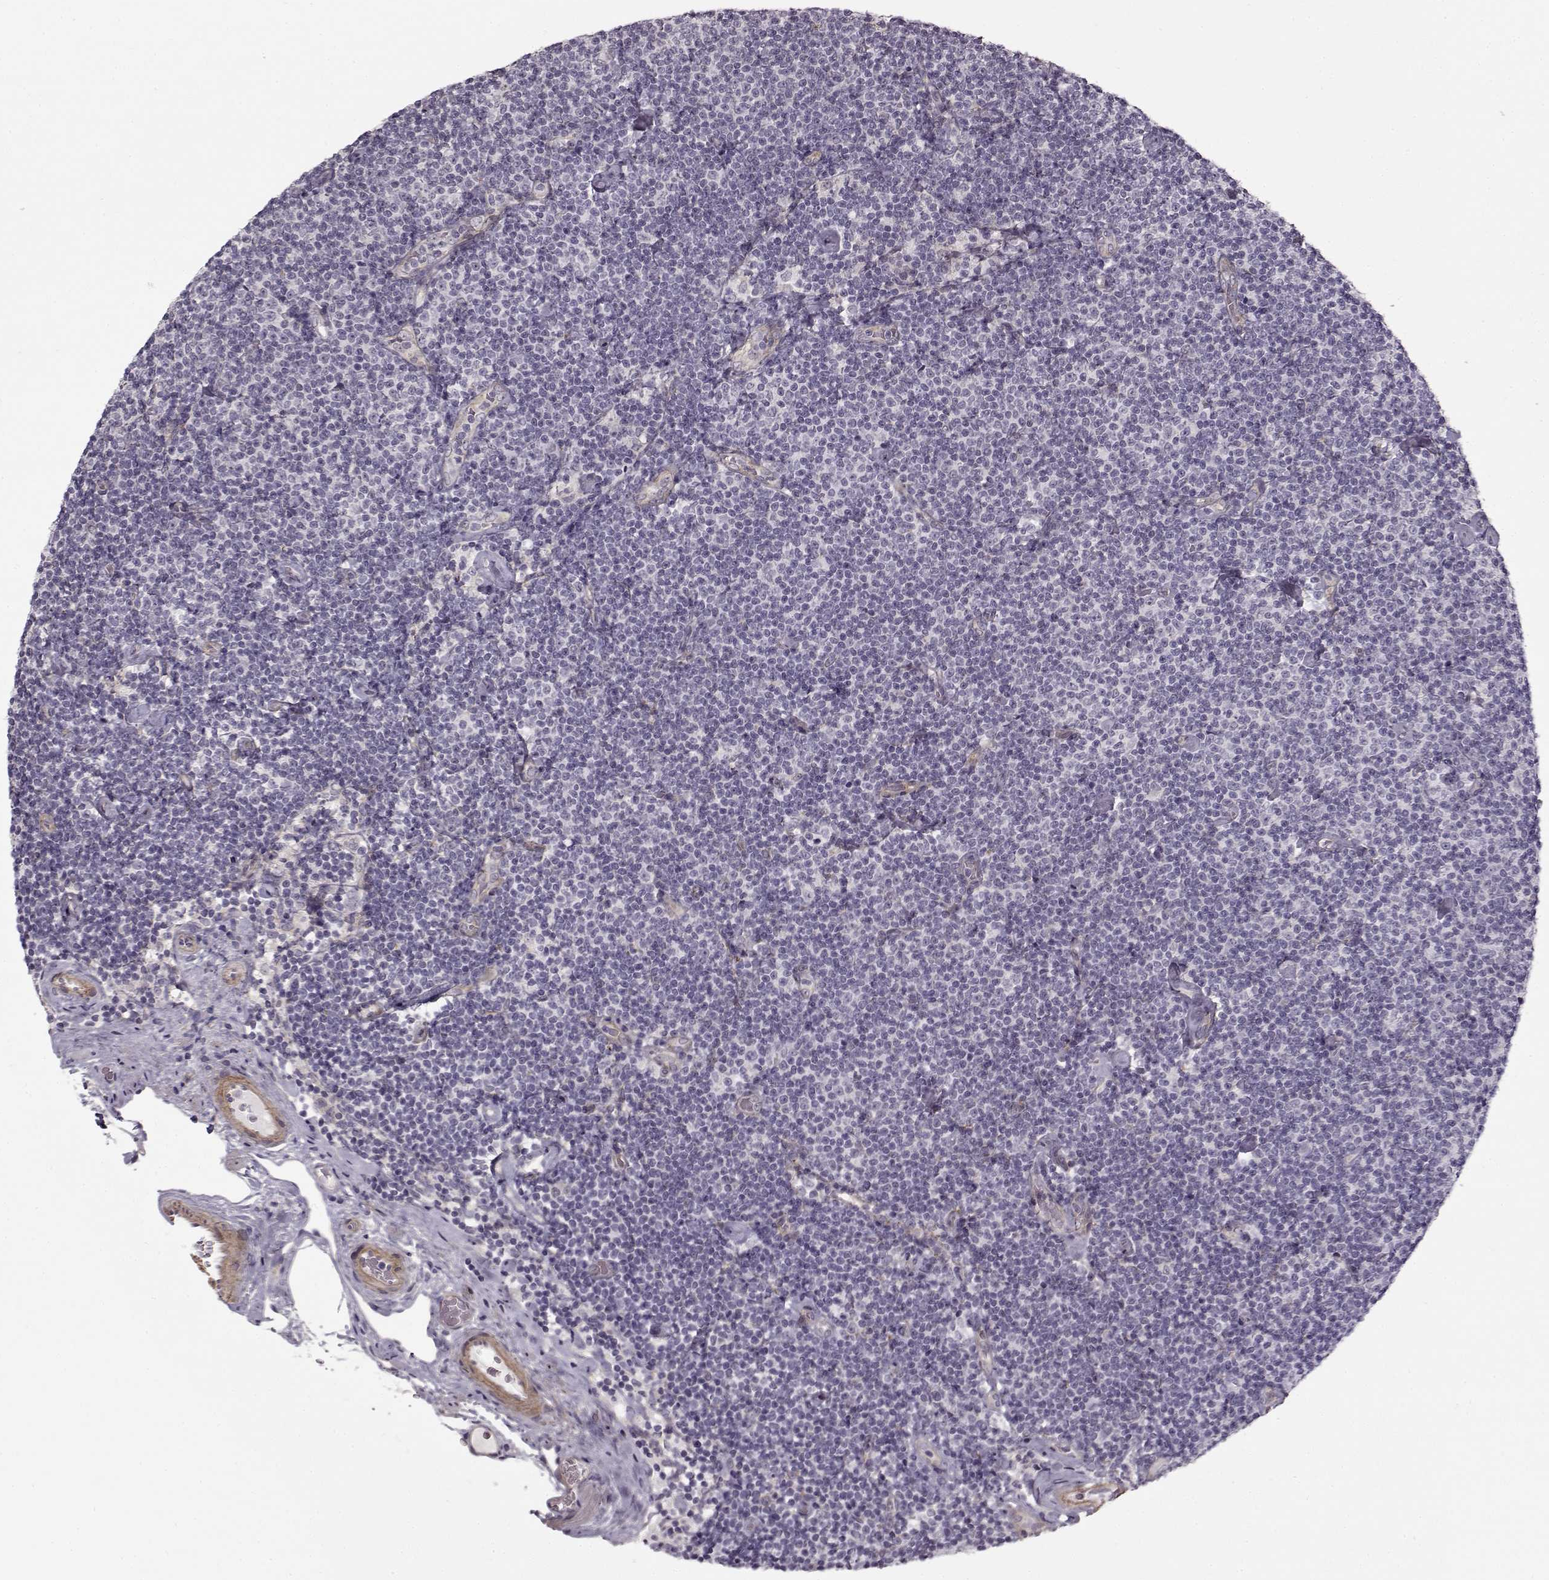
{"staining": {"intensity": "negative", "quantity": "none", "location": "none"}, "tissue": "lymphoma", "cell_type": "Tumor cells", "image_type": "cancer", "snomed": [{"axis": "morphology", "description": "Malignant lymphoma, non-Hodgkin's type, Low grade"}, {"axis": "topography", "description": "Lymph node"}], "caption": "Immunohistochemistry micrograph of neoplastic tissue: human lymphoma stained with DAB (3,3'-diaminobenzidine) reveals no significant protein expression in tumor cells. Brightfield microscopy of immunohistochemistry (IHC) stained with DAB (3,3'-diaminobenzidine) (brown) and hematoxylin (blue), captured at high magnification.", "gene": "LAMB2", "patient": {"sex": "male", "age": 81}}